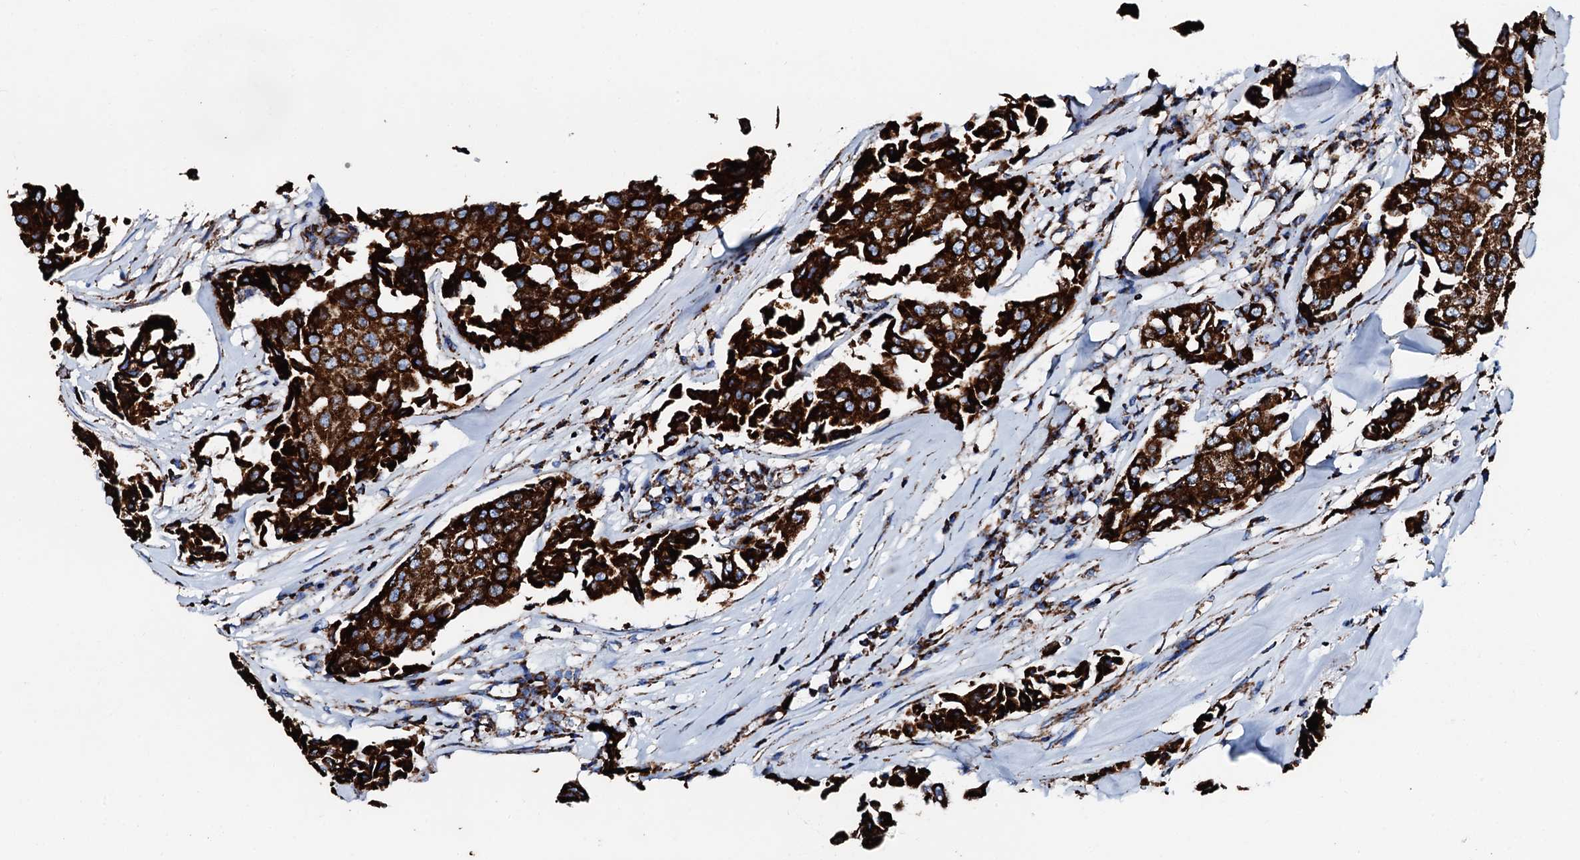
{"staining": {"intensity": "strong", "quantity": ">75%", "location": "cytoplasmic/membranous"}, "tissue": "breast cancer", "cell_type": "Tumor cells", "image_type": "cancer", "snomed": [{"axis": "morphology", "description": "Duct carcinoma"}, {"axis": "topography", "description": "Breast"}], "caption": "High-magnification brightfield microscopy of breast cancer (infiltrating ductal carcinoma) stained with DAB (brown) and counterstained with hematoxylin (blue). tumor cells exhibit strong cytoplasmic/membranous positivity is identified in about>75% of cells.", "gene": "HADH", "patient": {"sex": "female", "age": 80}}